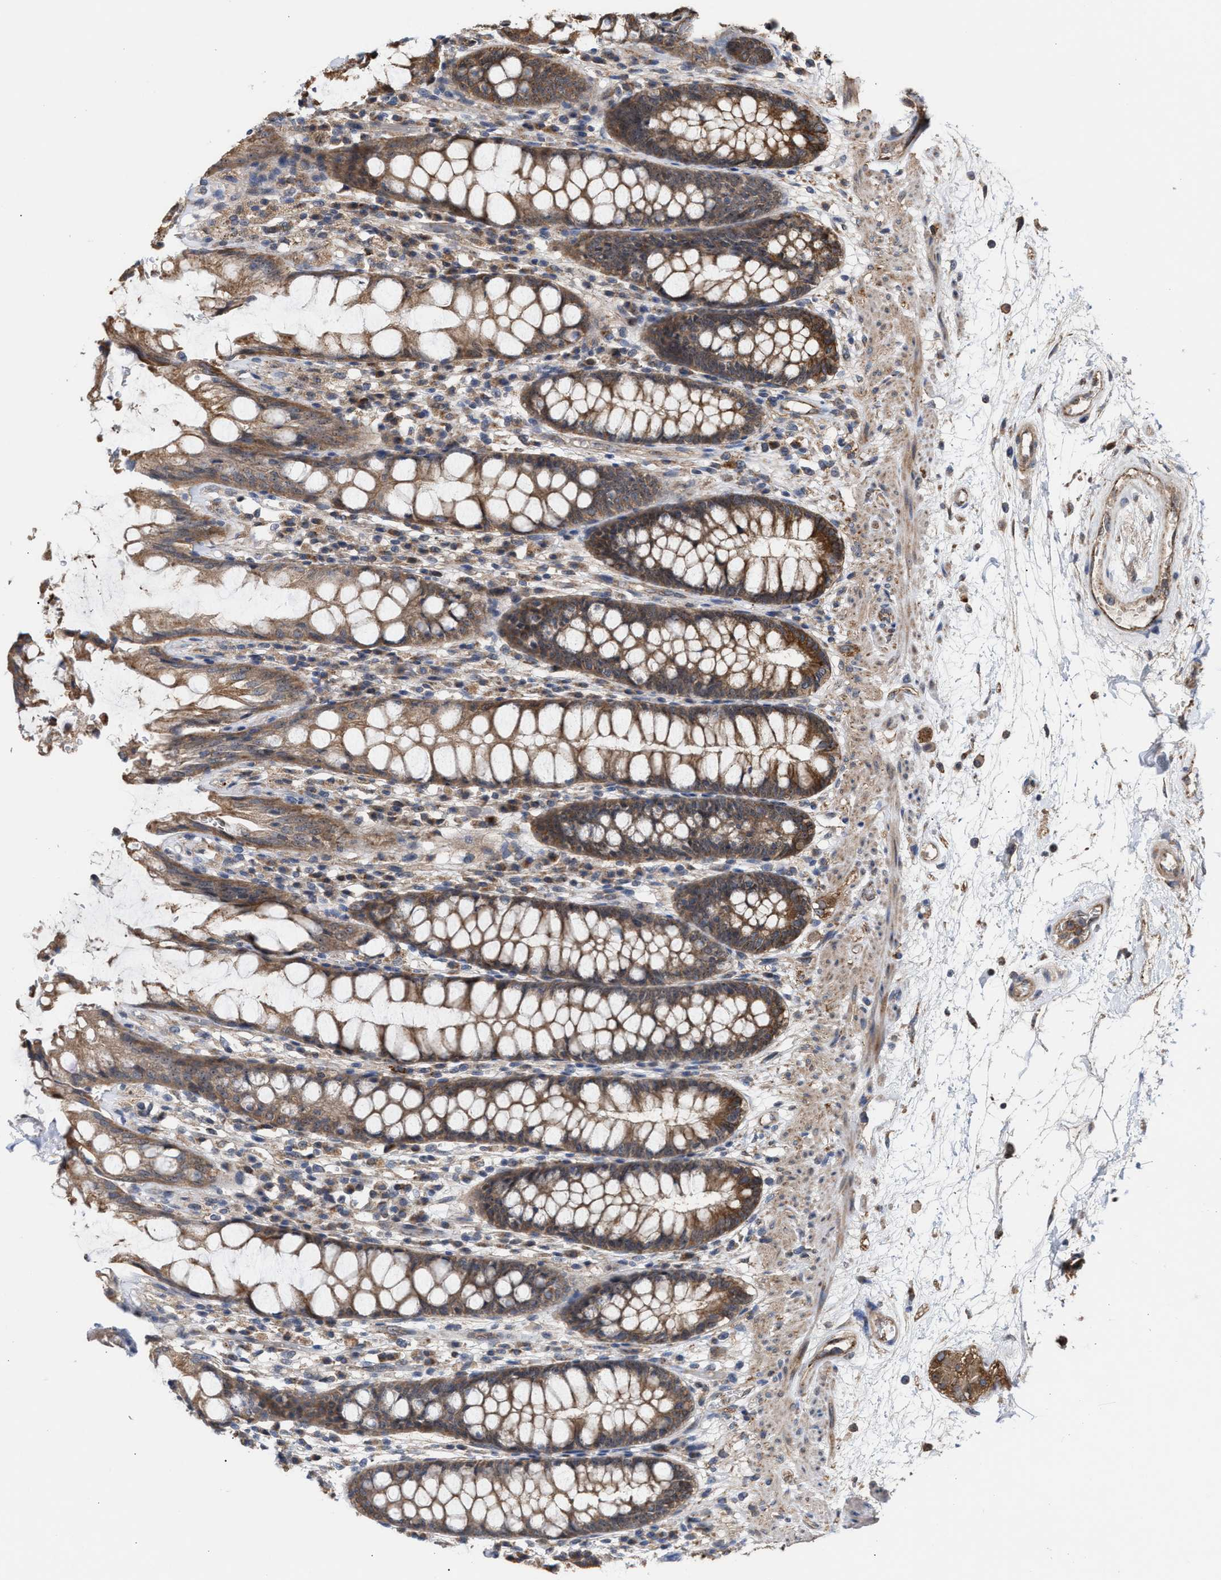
{"staining": {"intensity": "moderate", "quantity": ">75%", "location": "cytoplasmic/membranous"}, "tissue": "rectum", "cell_type": "Glandular cells", "image_type": "normal", "snomed": [{"axis": "morphology", "description": "Normal tissue, NOS"}, {"axis": "topography", "description": "Rectum"}], "caption": "DAB immunohistochemical staining of unremarkable rectum displays moderate cytoplasmic/membranous protein positivity in approximately >75% of glandular cells. Using DAB (3,3'-diaminobenzidine) (brown) and hematoxylin (blue) stains, captured at high magnification using brightfield microscopy.", "gene": "EXOSC2", "patient": {"sex": "male", "age": 64}}